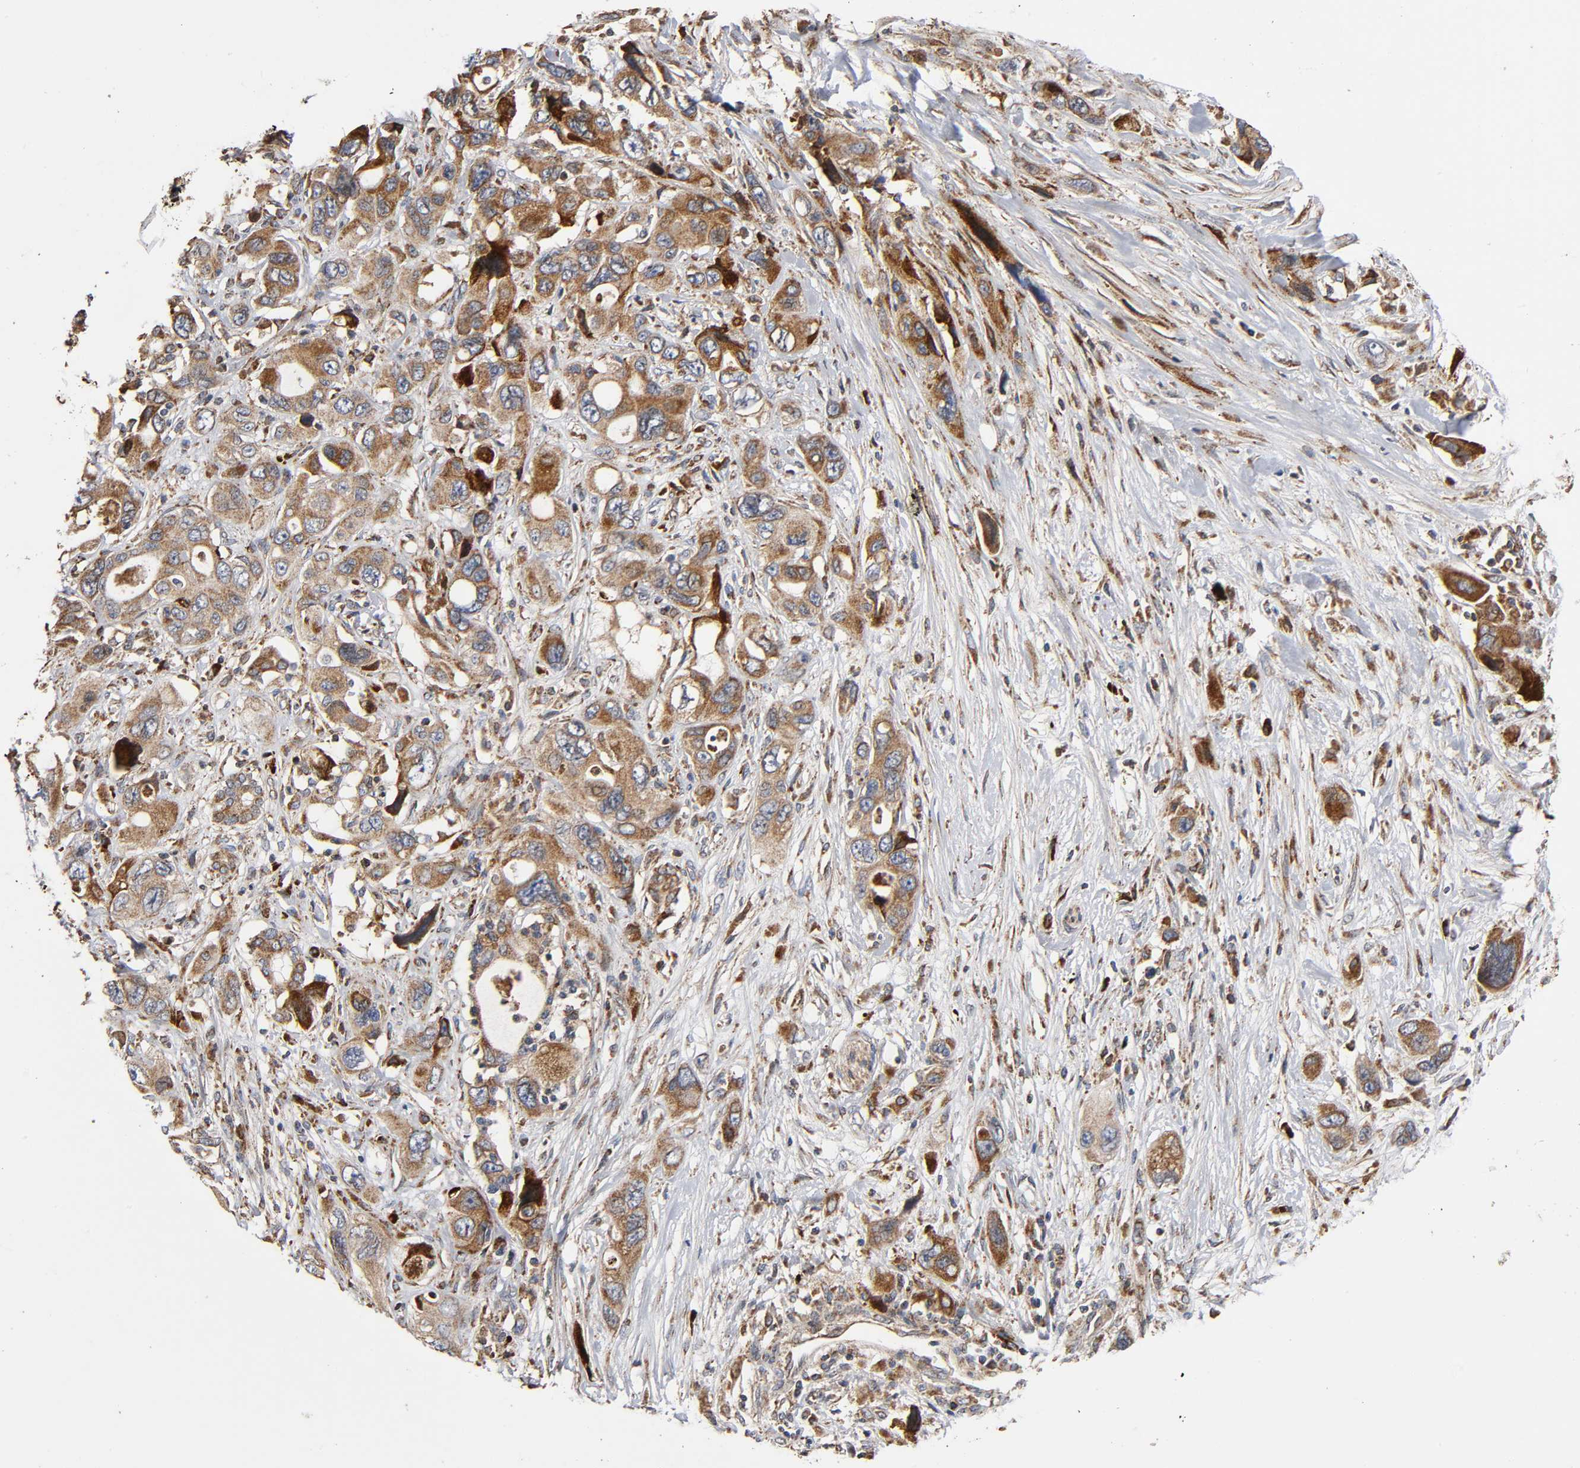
{"staining": {"intensity": "moderate", "quantity": "25%-75%", "location": "cytoplasmic/membranous"}, "tissue": "pancreatic cancer", "cell_type": "Tumor cells", "image_type": "cancer", "snomed": [{"axis": "morphology", "description": "Adenocarcinoma, NOS"}, {"axis": "topography", "description": "Pancreas"}], "caption": "Brown immunohistochemical staining in adenocarcinoma (pancreatic) reveals moderate cytoplasmic/membranous expression in approximately 25%-75% of tumor cells.", "gene": "MAP3K1", "patient": {"sex": "male", "age": 46}}